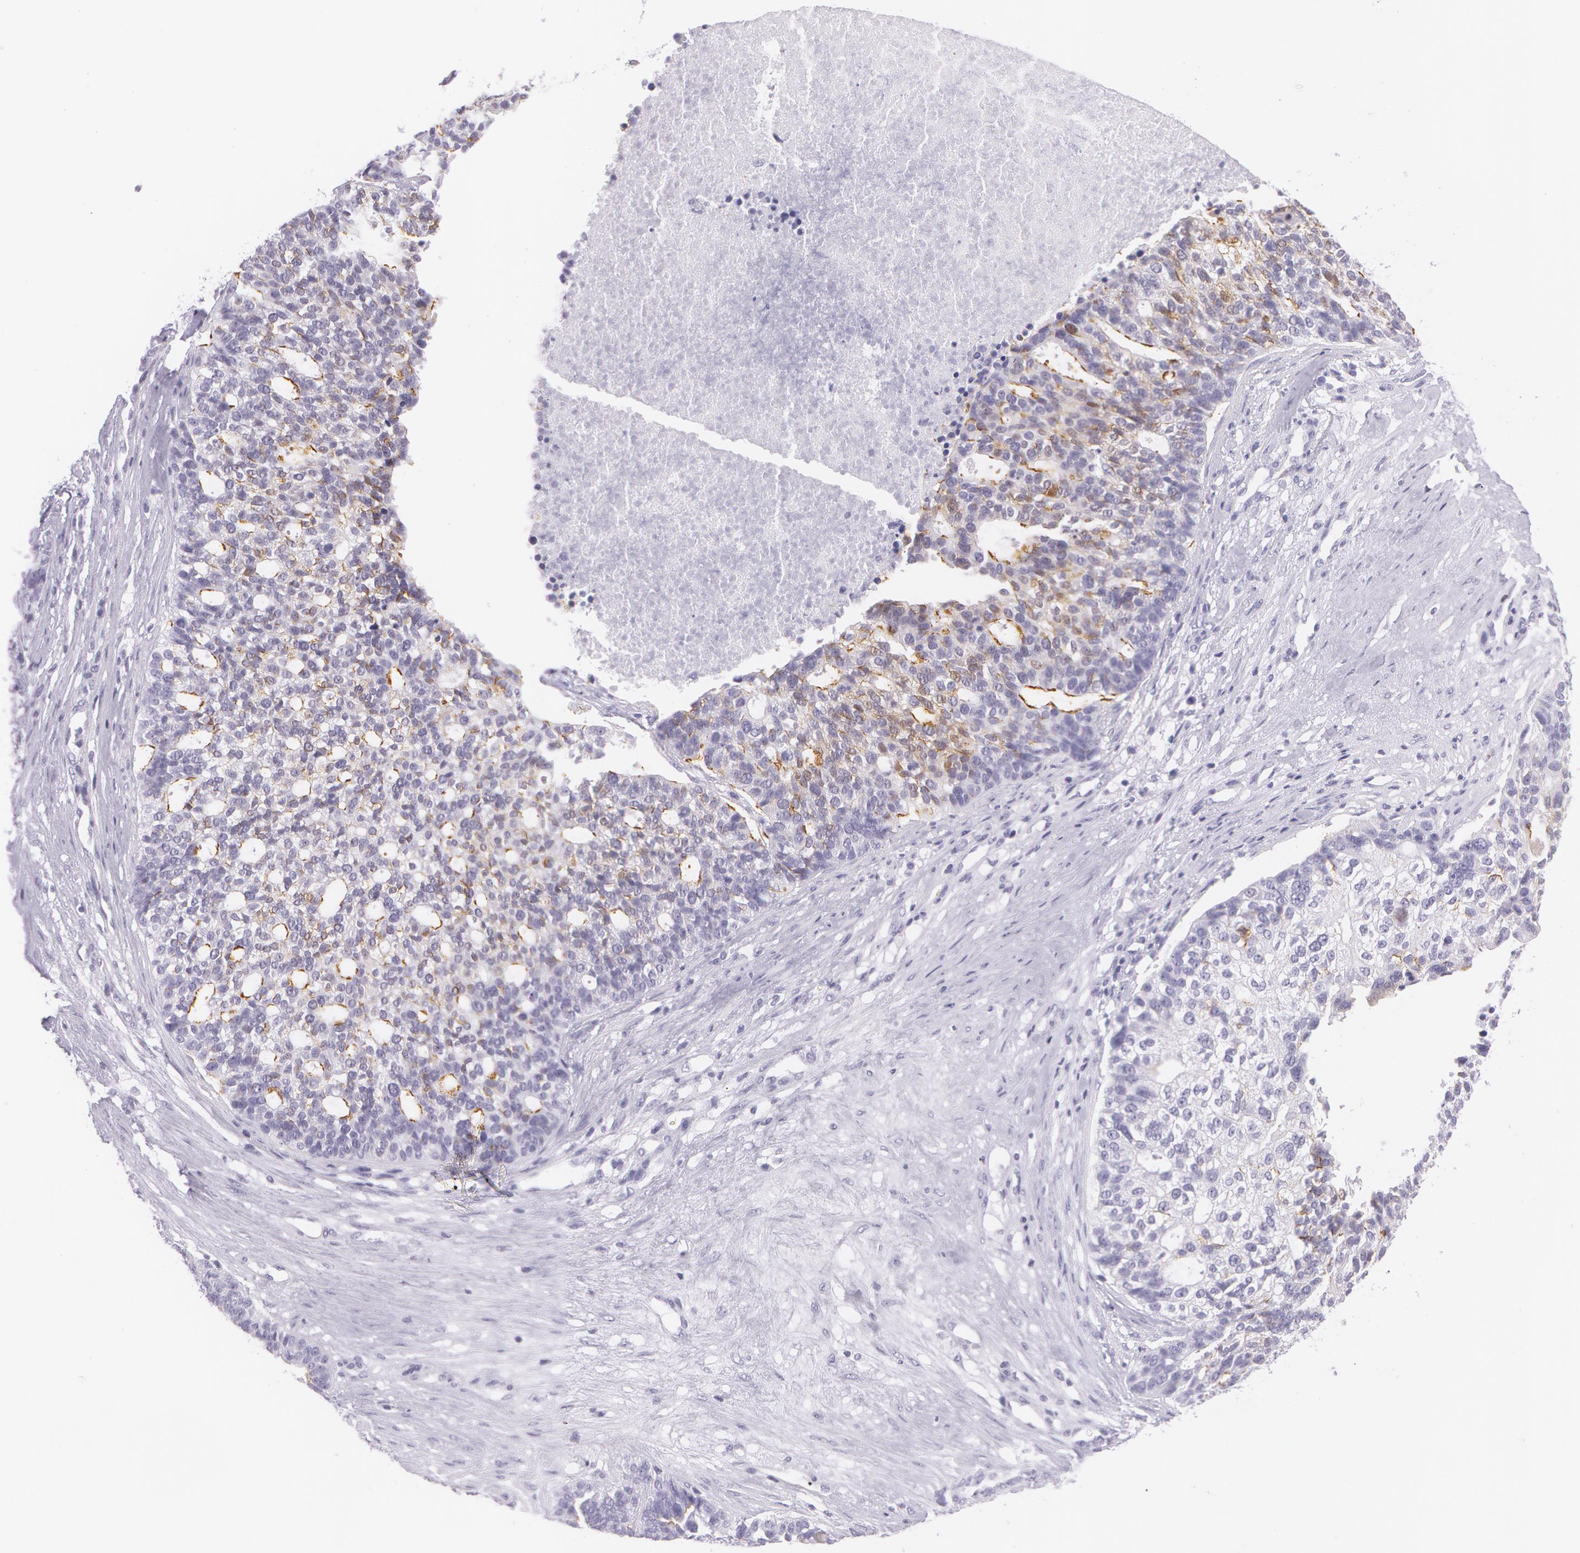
{"staining": {"intensity": "moderate", "quantity": "25%-75%", "location": "cytoplasmic/membranous,nuclear"}, "tissue": "ovarian cancer", "cell_type": "Tumor cells", "image_type": "cancer", "snomed": [{"axis": "morphology", "description": "Cystadenocarcinoma, serous, NOS"}, {"axis": "topography", "description": "Ovary"}], "caption": "Approximately 25%-75% of tumor cells in ovarian cancer display moderate cytoplasmic/membranous and nuclear protein positivity as visualized by brown immunohistochemical staining.", "gene": "SNCG", "patient": {"sex": "female", "age": 59}}